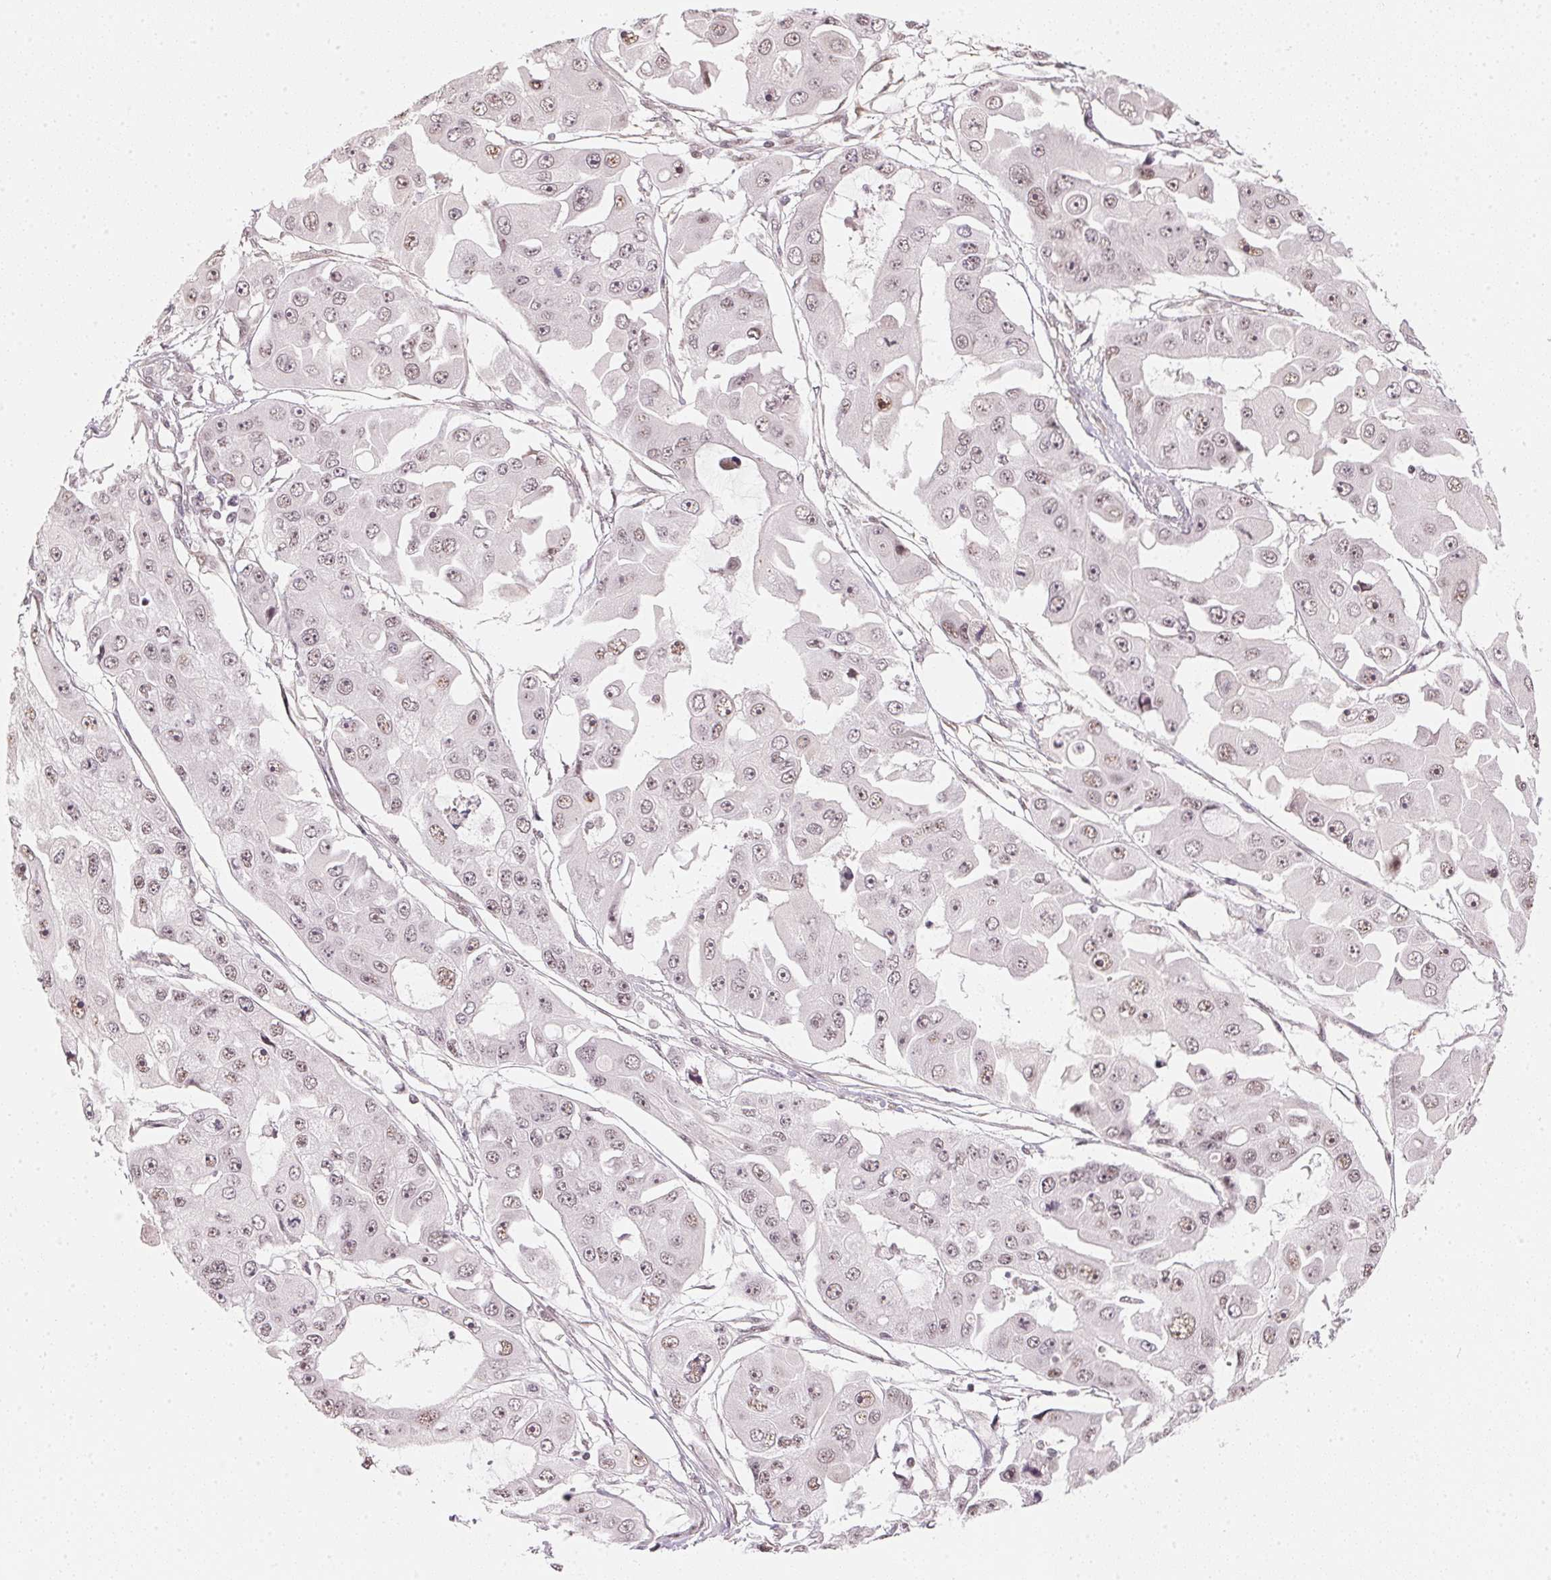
{"staining": {"intensity": "weak", "quantity": ">75%", "location": "nuclear"}, "tissue": "ovarian cancer", "cell_type": "Tumor cells", "image_type": "cancer", "snomed": [{"axis": "morphology", "description": "Cystadenocarcinoma, serous, NOS"}, {"axis": "topography", "description": "Ovary"}], "caption": "Ovarian serous cystadenocarcinoma tissue exhibits weak nuclear expression in about >75% of tumor cells, visualized by immunohistochemistry.", "gene": "KAT6A", "patient": {"sex": "female", "age": 56}}